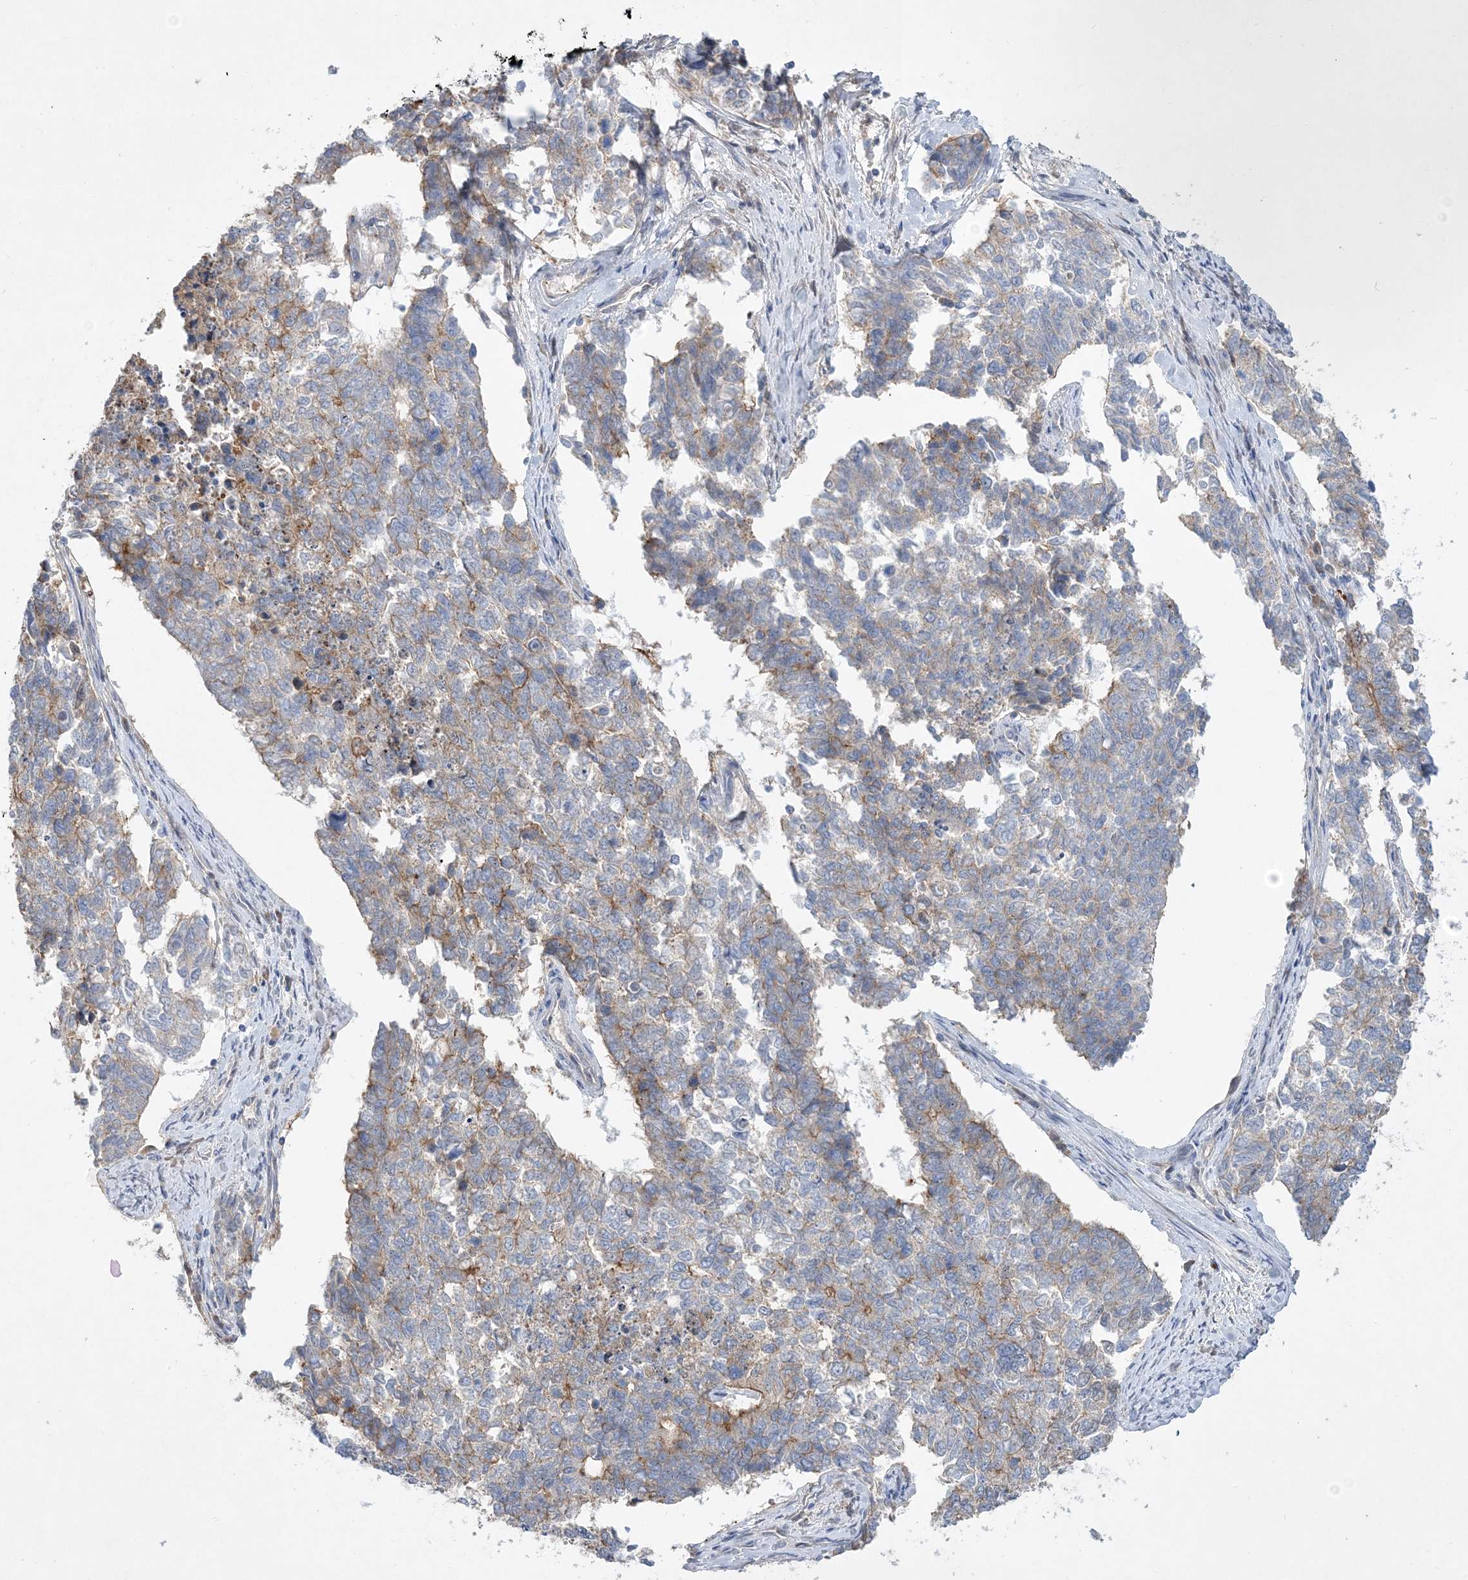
{"staining": {"intensity": "weak", "quantity": "<25%", "location": "cytoplasmic/membranous"}, "tissue": "cervical cancer", "cell_type": "Tumor cells", "image_type": "cancer", "snomed": [{"axis": "morphology", "description": "Squamous cell carcinoma, NOS"}, {"axis": "topography", "description": "Cervix"}], "caption": "Immunohistochemistry (IHC) of cervical cancer exhibits no positivity in tumor cells. (DAB (3,3'-diaminobenzidine) IHC, high magnification).", "gene": "ADCK2", "patient": {"sex": "female", "age": 63}}